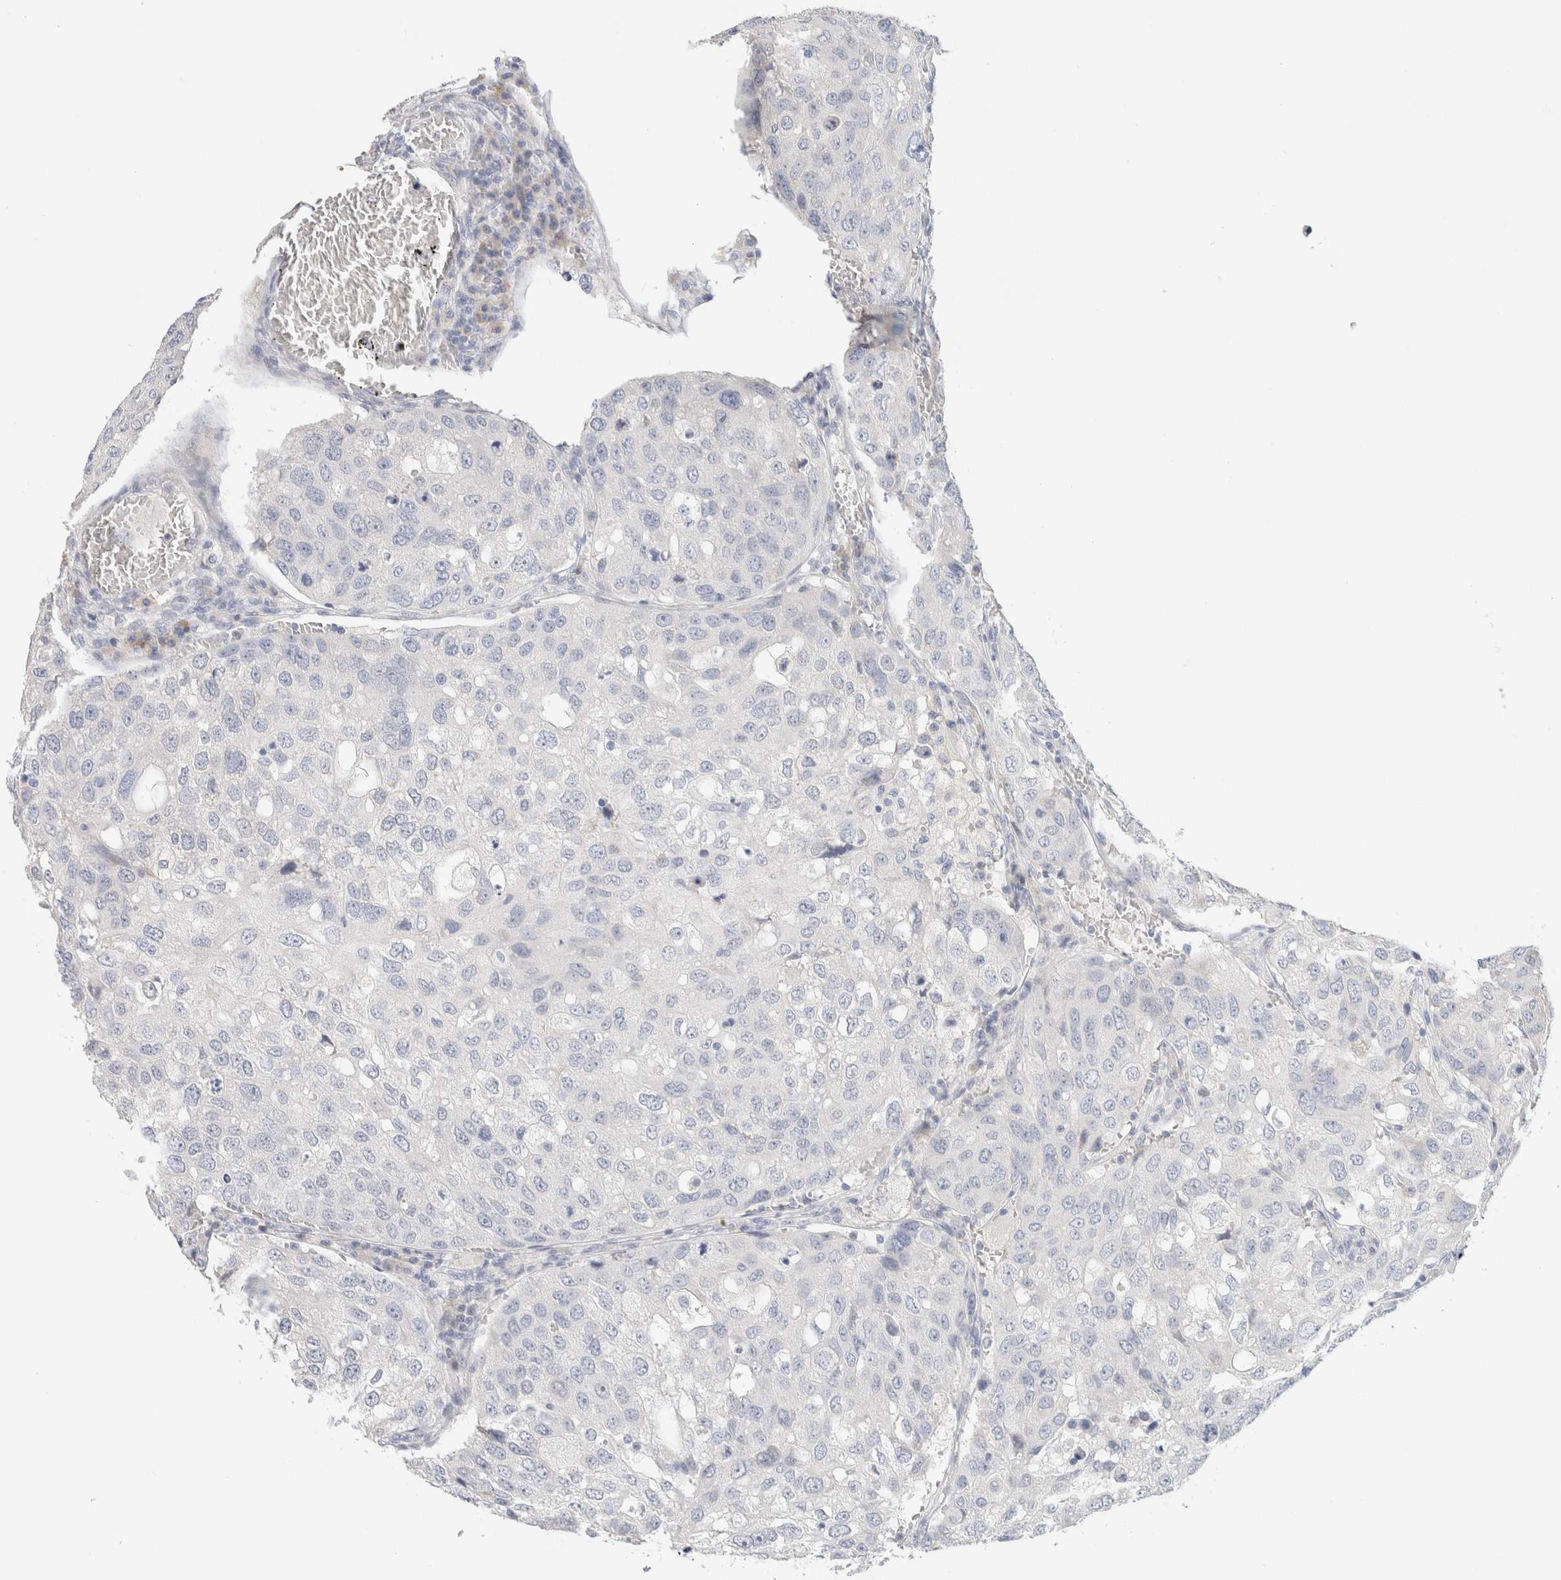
{"staining": {"intensity": "negative", "quantity": "none", "location": "none"}, "tissue": "urothelial cancer", "cell_type": "Tumor cells", "image_type": "cancer", "snomed": [{"axis": "morphology", "description": "Urothelial carcinoma, High grade"}, {"axis": "topography", "description": "Lymph node"}, {"axis": "topography", "description": "Urinary bladder"}], "caption": "A high-resolution image shows immunohistochemistry staining of urothelial carcinoma (high-grade), which displays no significant expression in tumor cells.", "gene": "NEFM", "patient": {"sex": "male", "age": 51}}